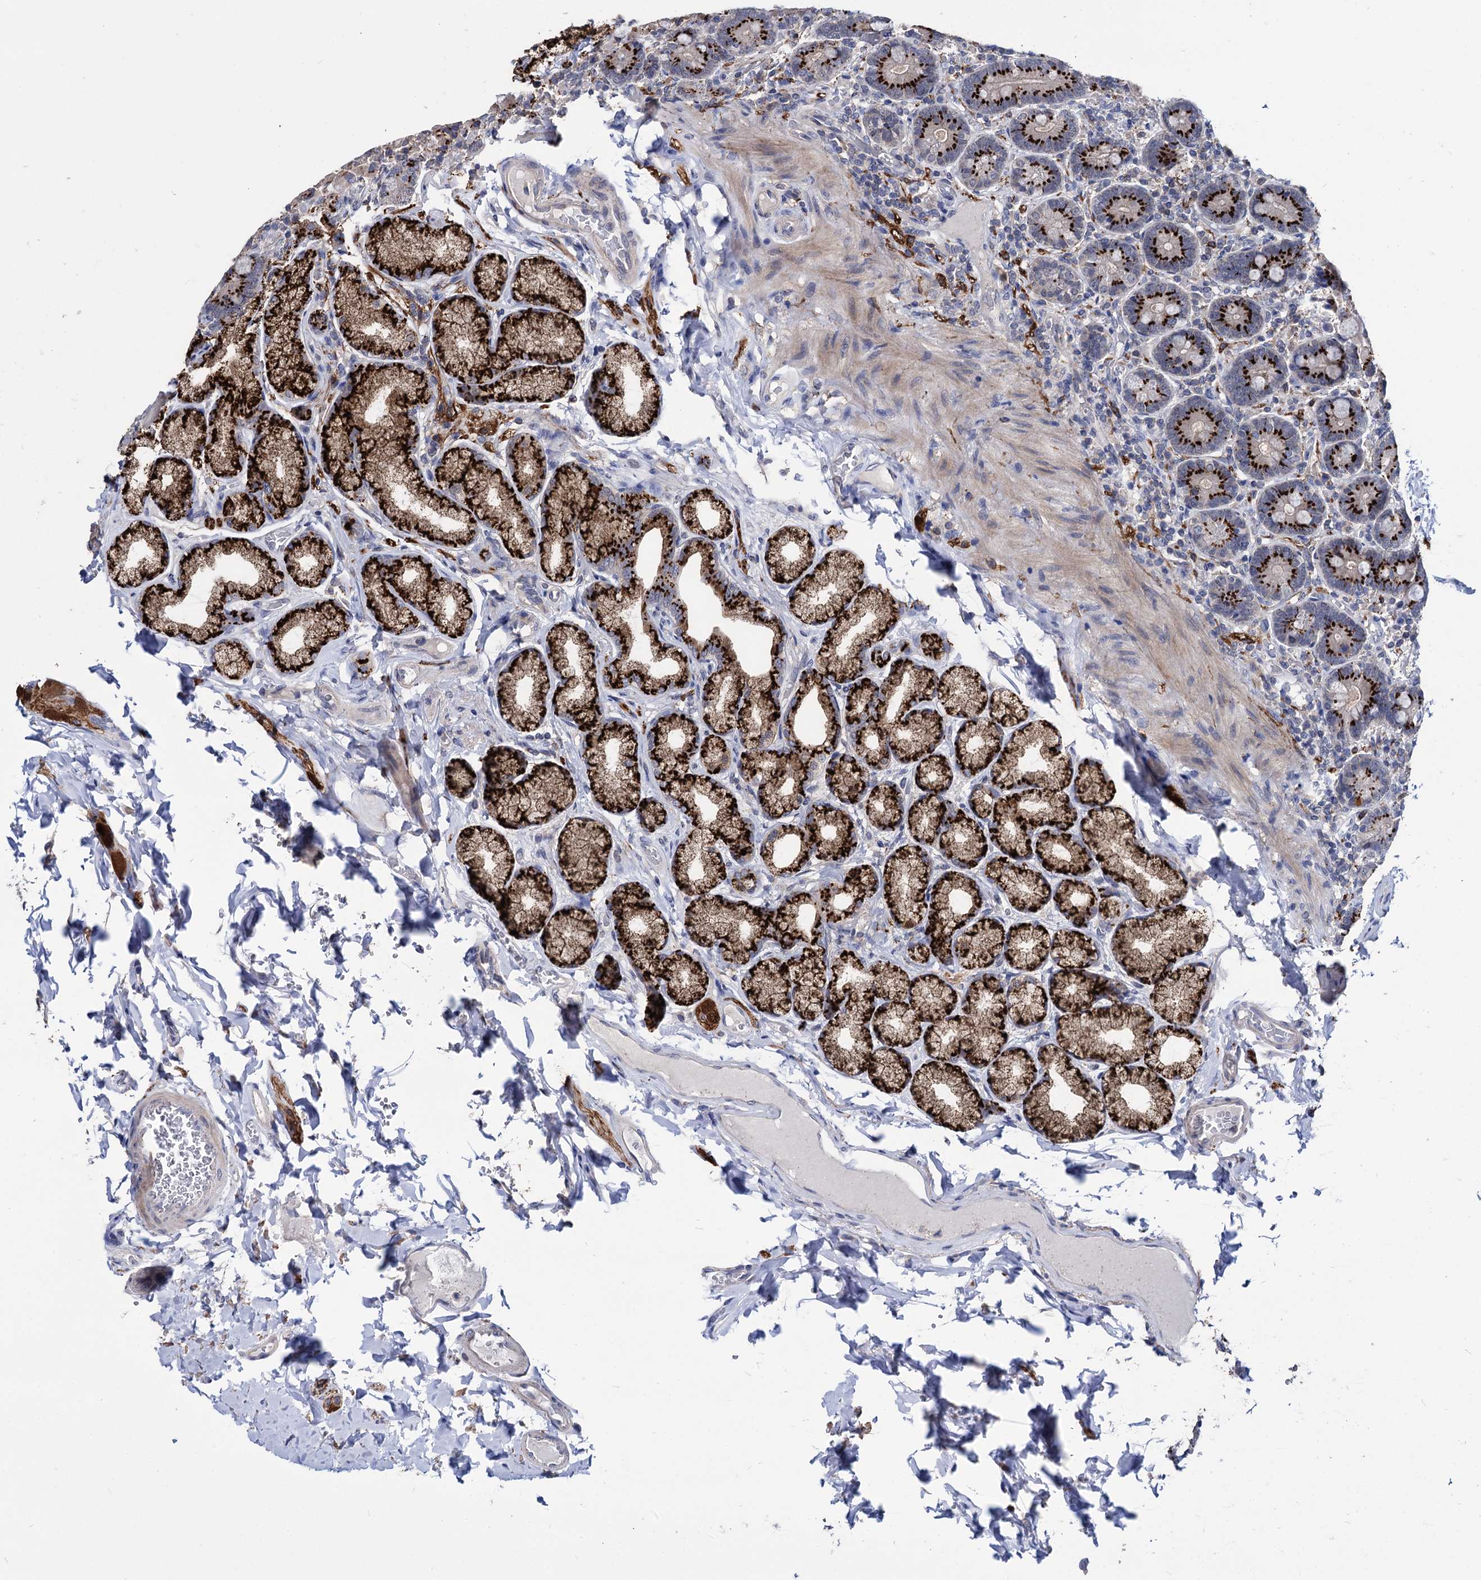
{"staining": {"intensity": "strong", "quantity": ">75%", "location": "cytoplasmic/membranous"}, "tissue": "duodenum", "cell_type": "Glandular cells", "image_type": "normal", "snomed": [{"axis": "morphology", "description": "Normal tissue, NOS"}, {"axis": "topography", "description": "Duodenum"}], "caption": "Protein expression by immunohistochemistry demonstrates strong cytoplasmic/membranous staining in about >75% of glandular cells in benign duodenum.", "gene": "ESD", "patient": {"sex": "female", "age": 62}}